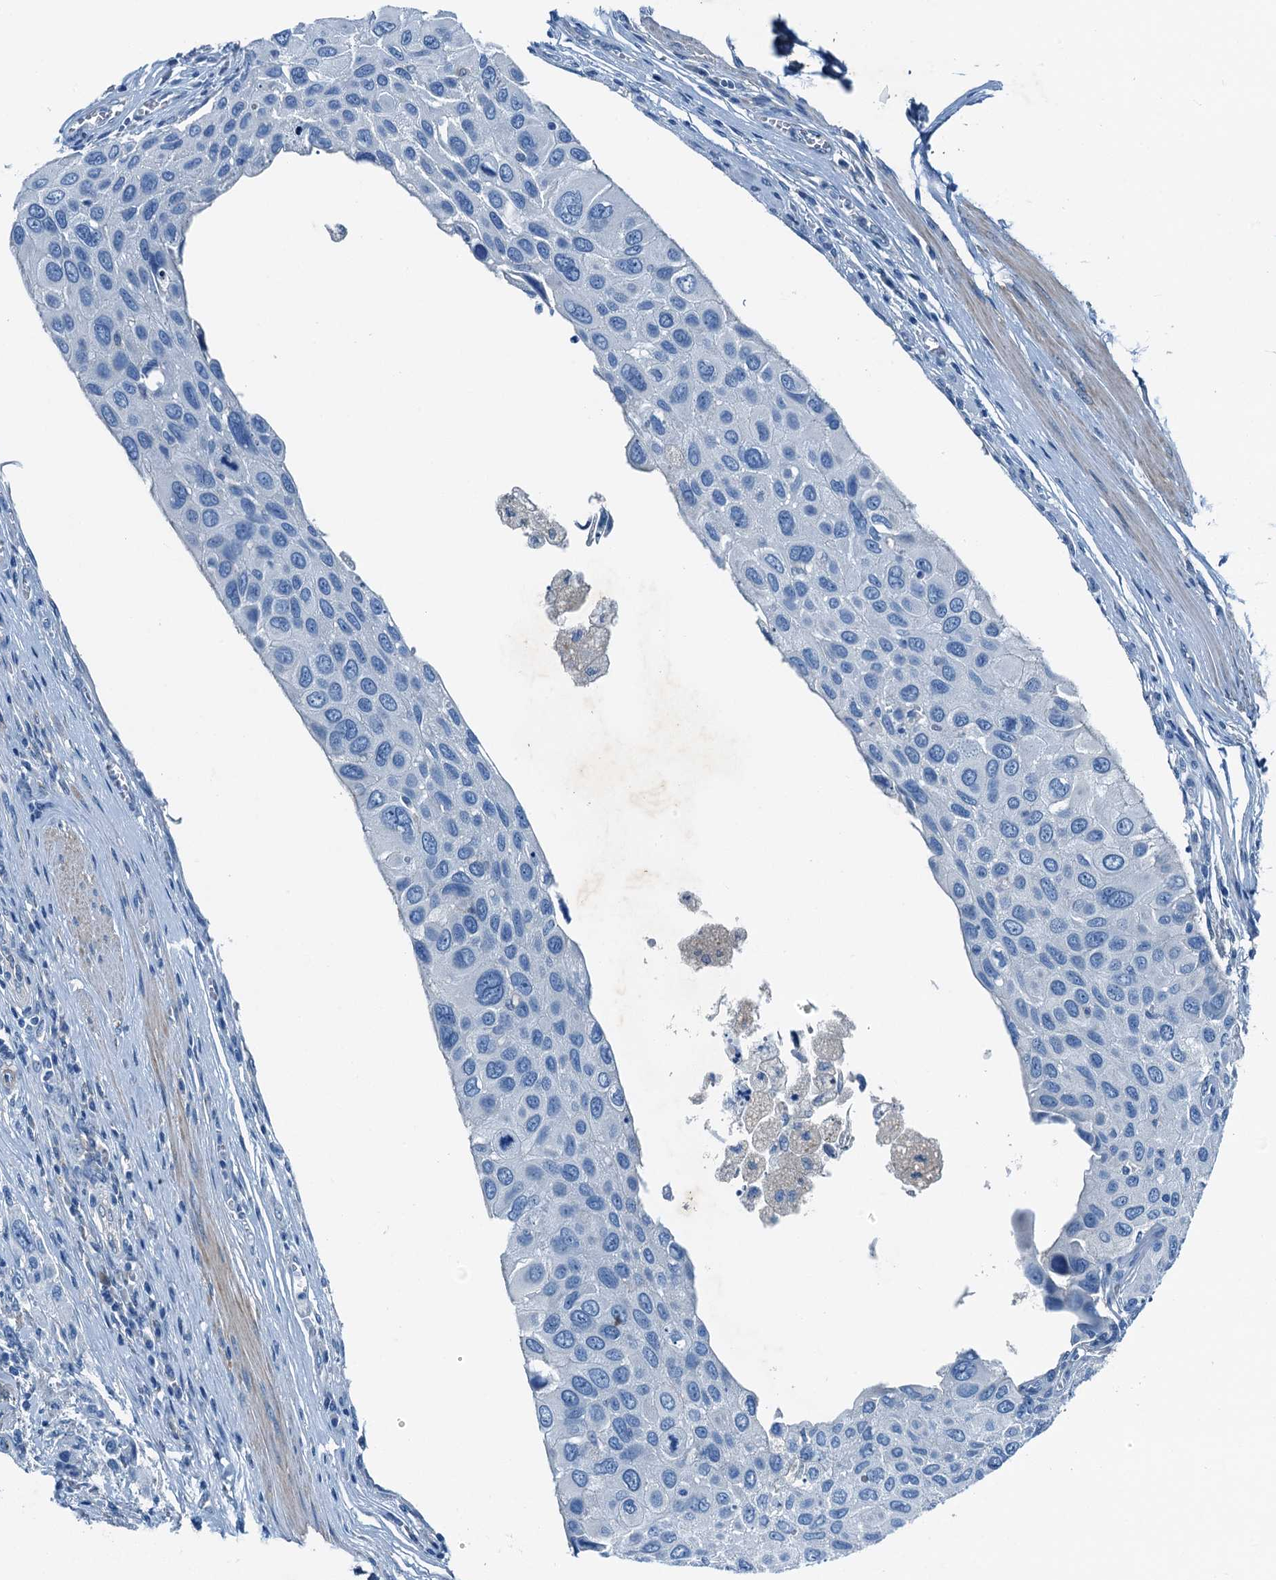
{"staining": {"intensity": "negative", "quantity": "none", "location": "none"}, "tissue": "urothelial cancer", "cell_type": "Tumor cells", "image_type": "cancer", "snomed": [{"axis": "morphology", "description": "Urothelial carcinoma, High grade"}, {"axis": "topography", "description": "Urinary bladder"}], "caption": "A histopathology image of human urothelial carcinoma (high-grade) is negative for staining in tumor cells.", "gene": "RAB3IL1", "patient": {"sex": "male", "age": 50}}